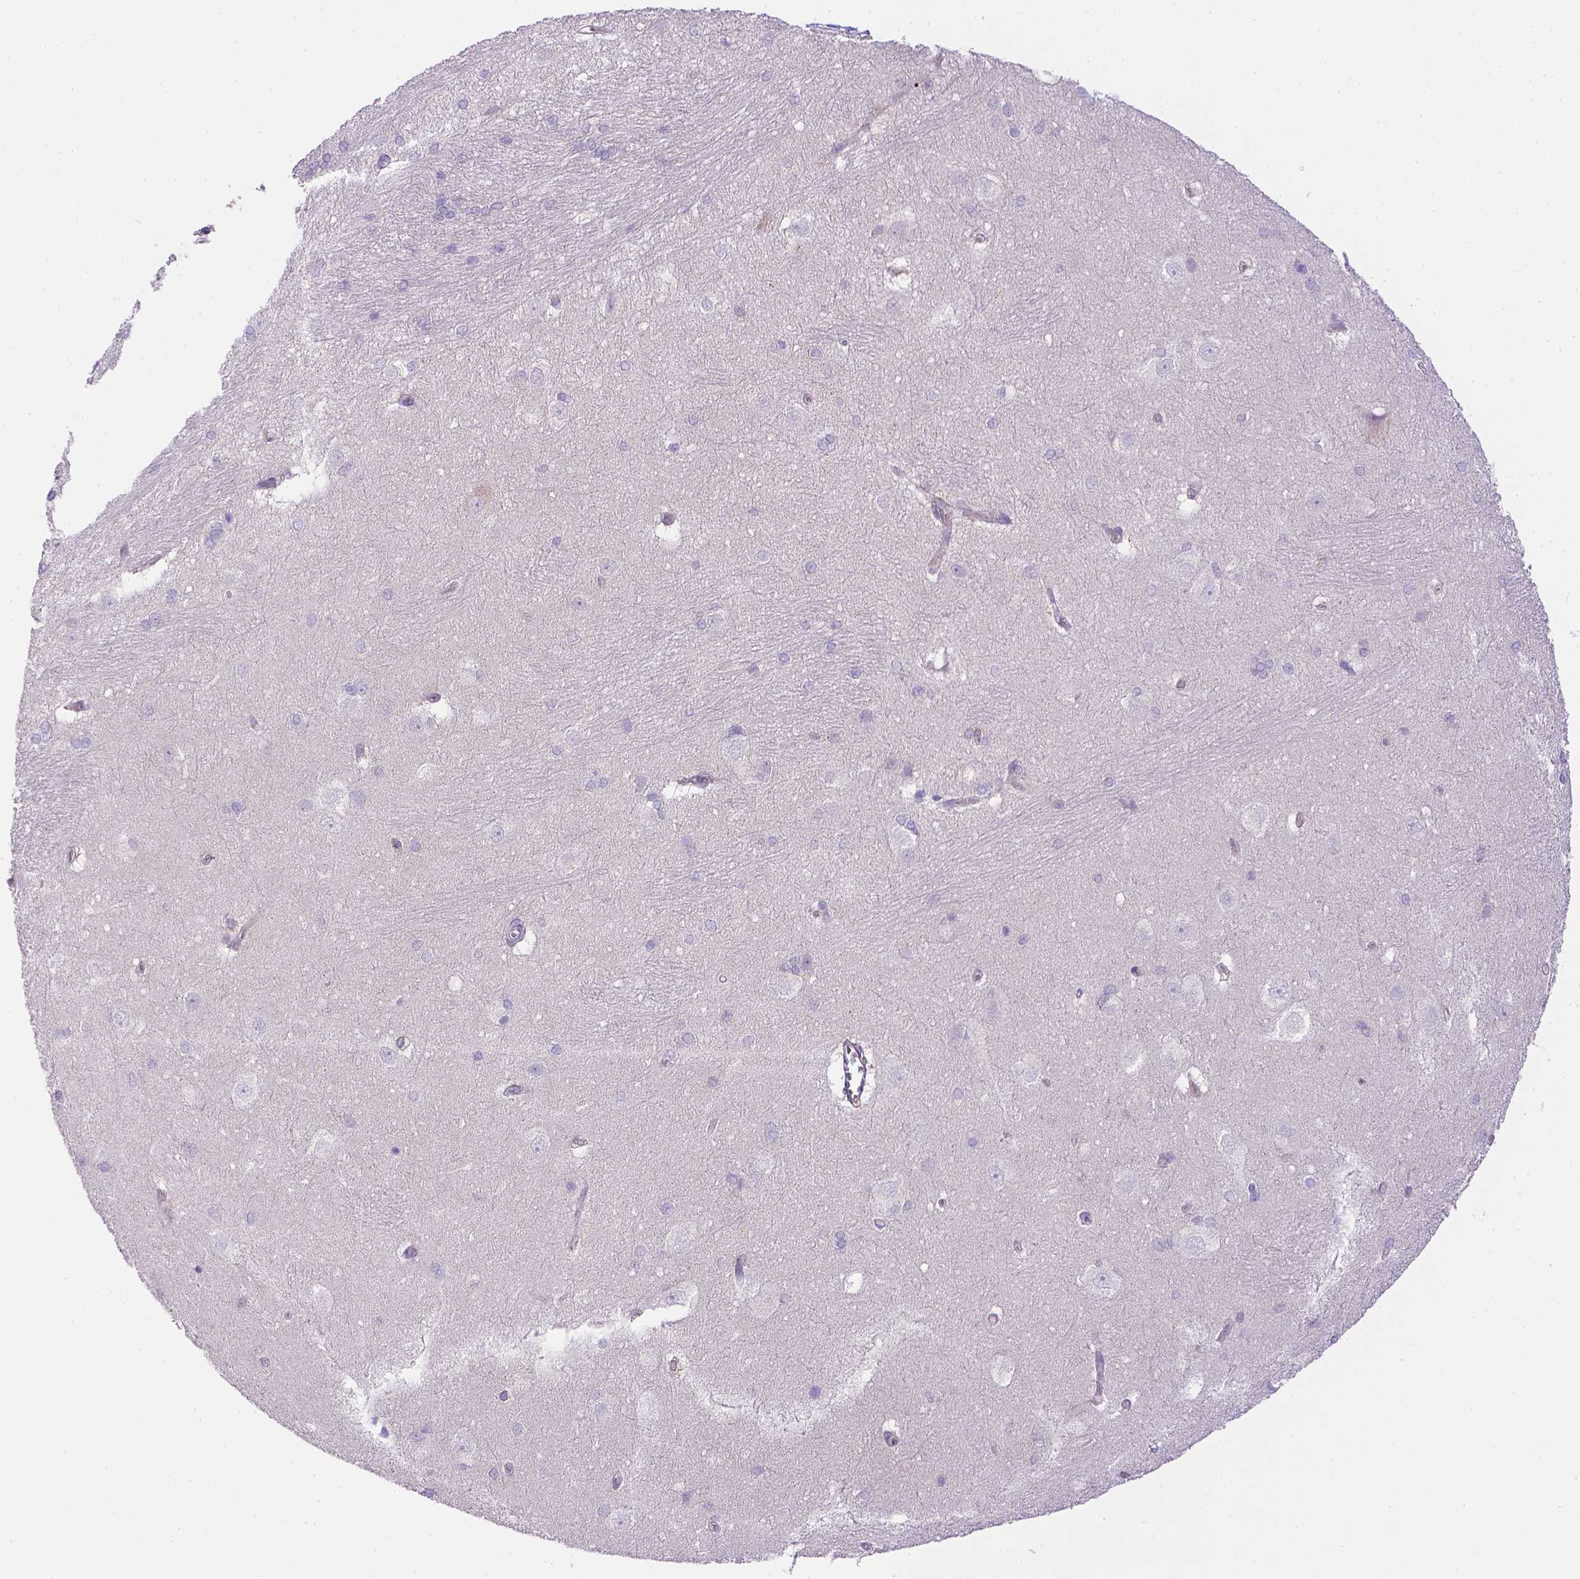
{"staining": {"intensity": "negative", "quantity": "none", "location": "none"}, "tissue": "hippocampus", "cell_type": "Glial cells", "image_type": "normal", "snomed": [{"axis": "morphology", "description": "Normal tissue, NOS"}, {"axis": "topography", "description": "Cerebral cortex"}, {"axis": "topography", "description": "Hippocampus"}], "caption": "The micrograph reveals no staining of glial cells in unremarkable hippocampus. Brightfield microscopy of IHC stained with DAB (brown) and hematoxylin (blue), captured at high magnification.", "gene": "CD40", "patient": {"sex": "female", "age": 19}}